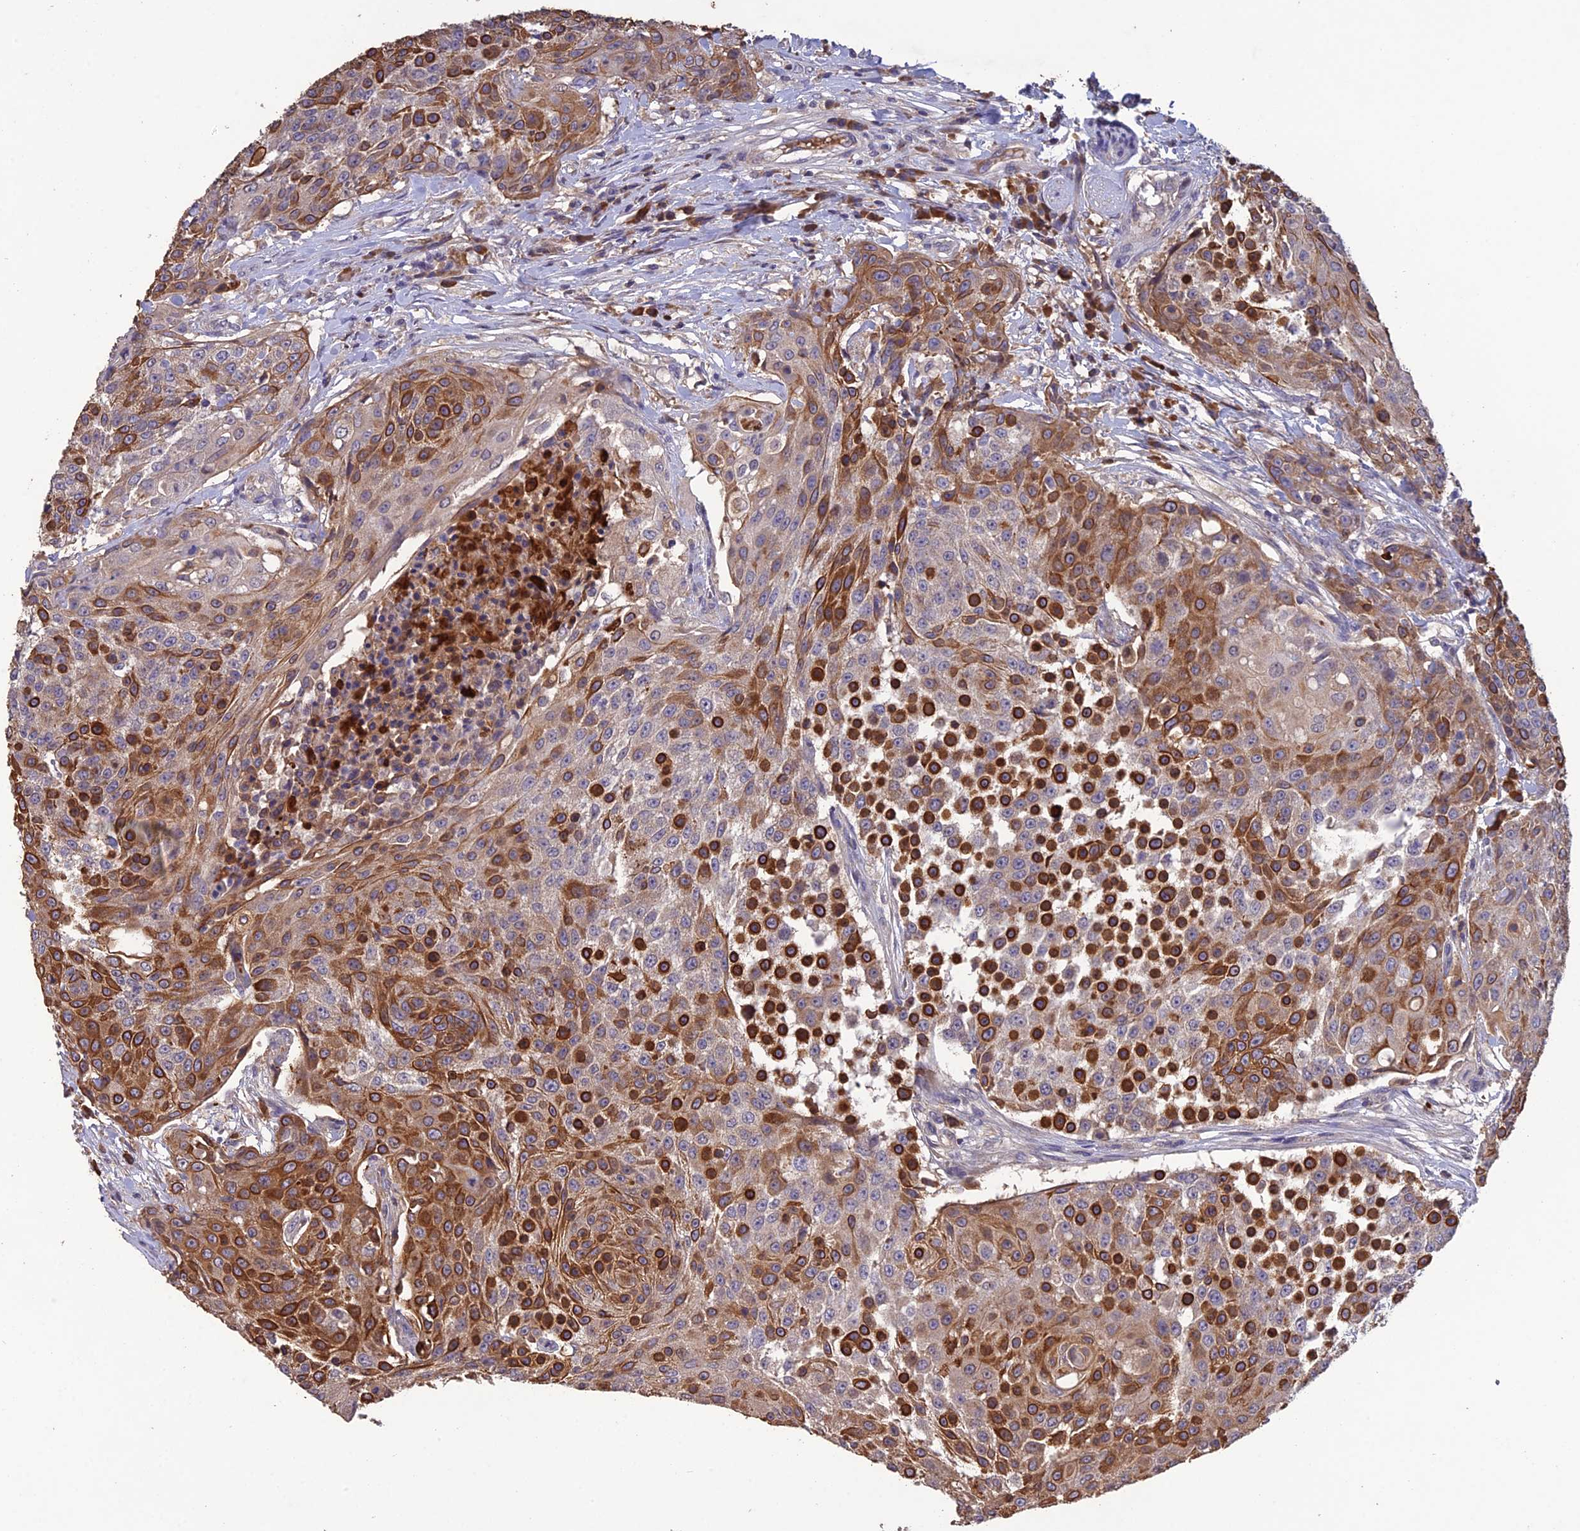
{"staining": {"intensity": "strong", "quantity": "25%-75%", "location": "cytoplasmic/membranous"}, "tissue": "urothelial cancer", "cell_type": "Tumor cells", "image_type": "cancer", "snomed": [{"axis": "morphology", "description": "Urothelial carcinoma, High grade"}, {"axis": "topography", "description": "Urinary bladder"}], "caption": "IHC staining of urothelial cancer, which exhibits high levels of strong cytoplasmic/membranous positivity in approximately 25%-75% of tumor cells indicating strong cytoplasmic/membranous protein positivity. The staining was performed using DAB (brown) for protein detection and nuclei were counterstained in hematoxylin (blue).", "gene": "SLC39A13", "patient": {"sex": "female", "age": 63}}